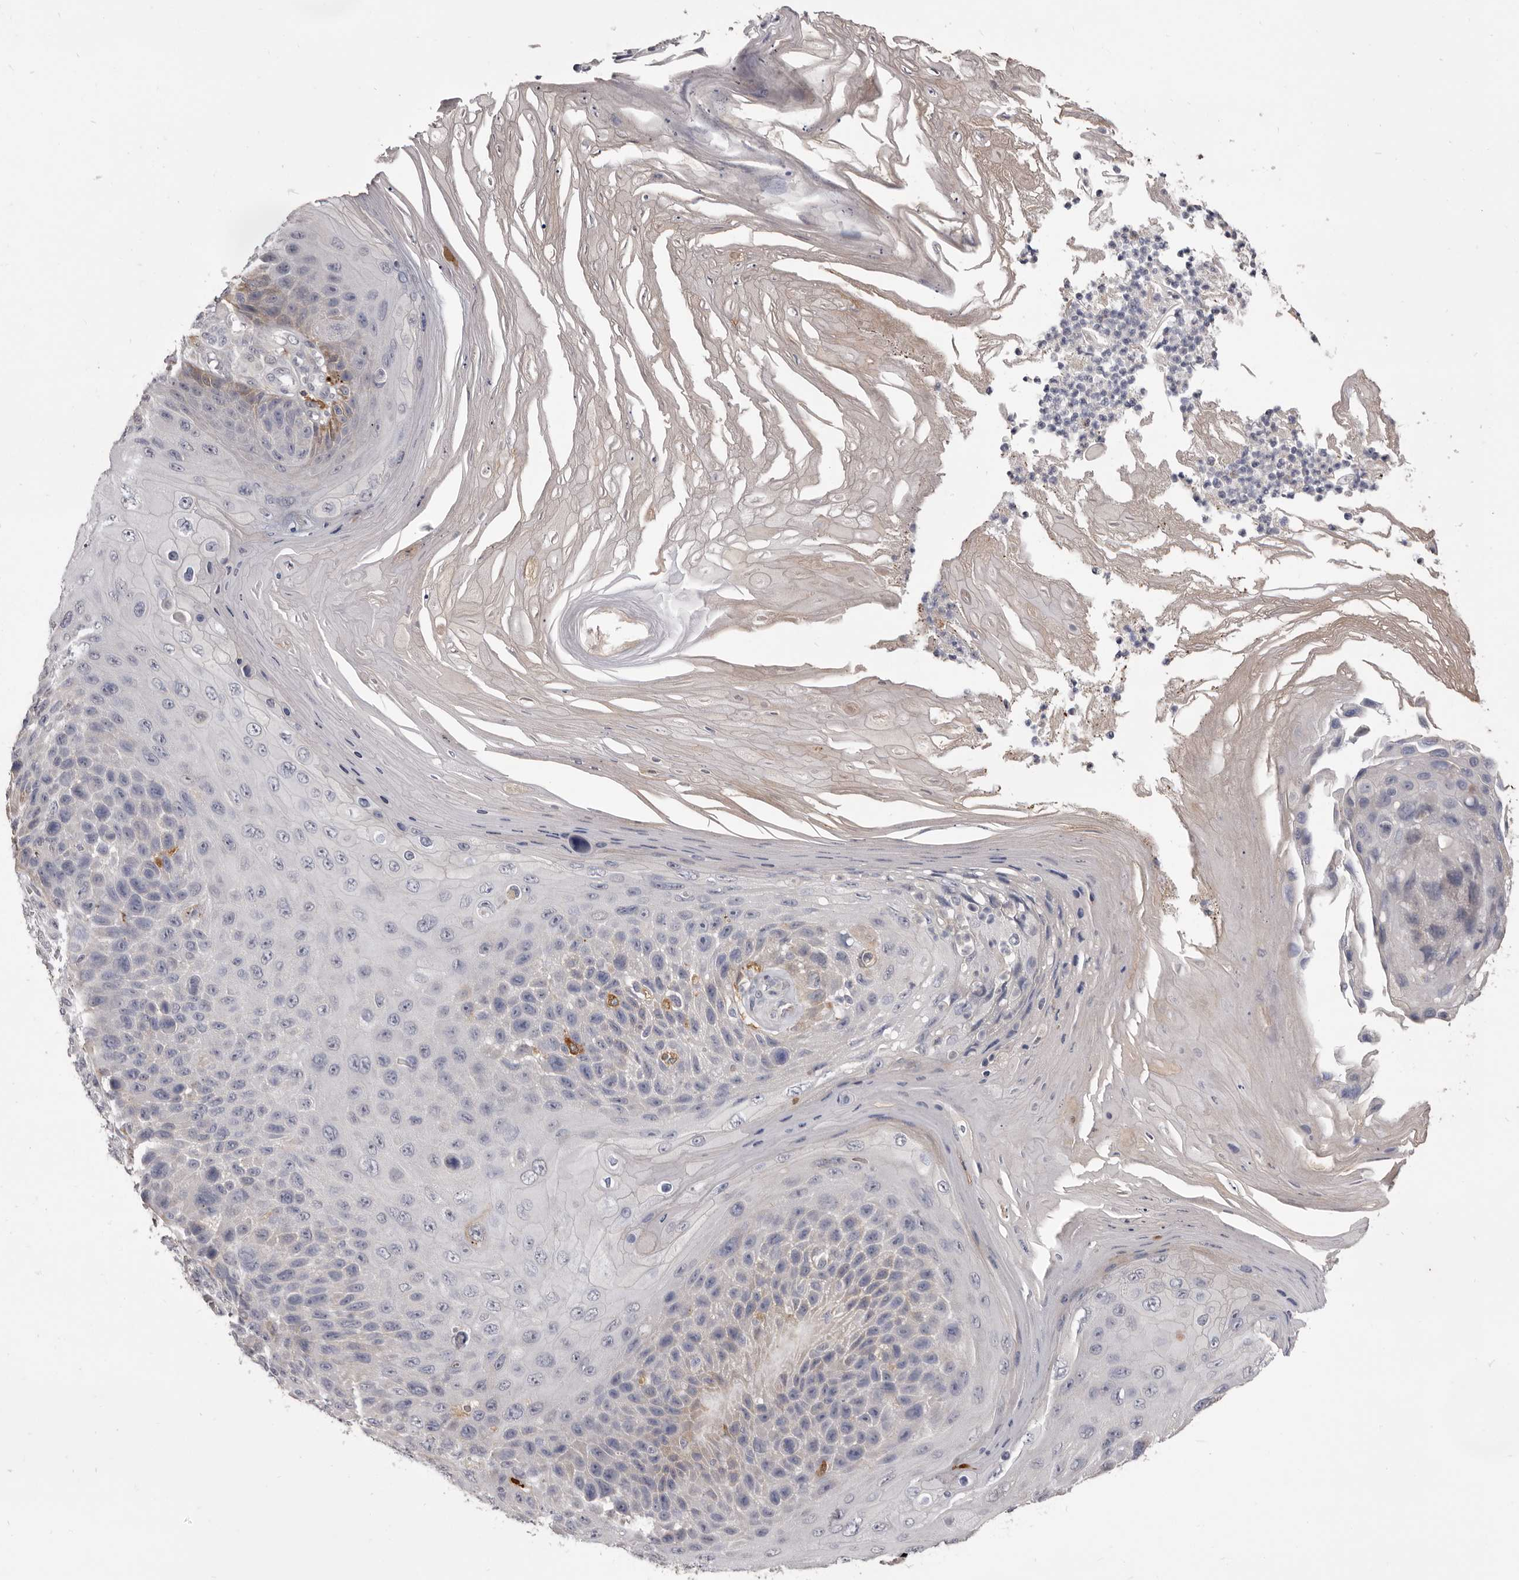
{"staining": {"intensity": "negative", "quantity": "none", "location": "none"}, "tissue": "skin cancer", "cell_type": "Tumor cells", "image_type": "cancer", "snomed": [{"axis": "morphology", "description": "Squamous cell carcinoma, NOS"}, {"axis": "topography", "description": "Skin"}], "caption": "The image reveals no significant staining in tumor cells of squamous cell carcinoma (skin). The staining is performed using DAB brown chromogen with nuclei counter-stained in using hematoxylin.", "gene": "VPS45", "patient": {"sex": "female", "age": 88}}